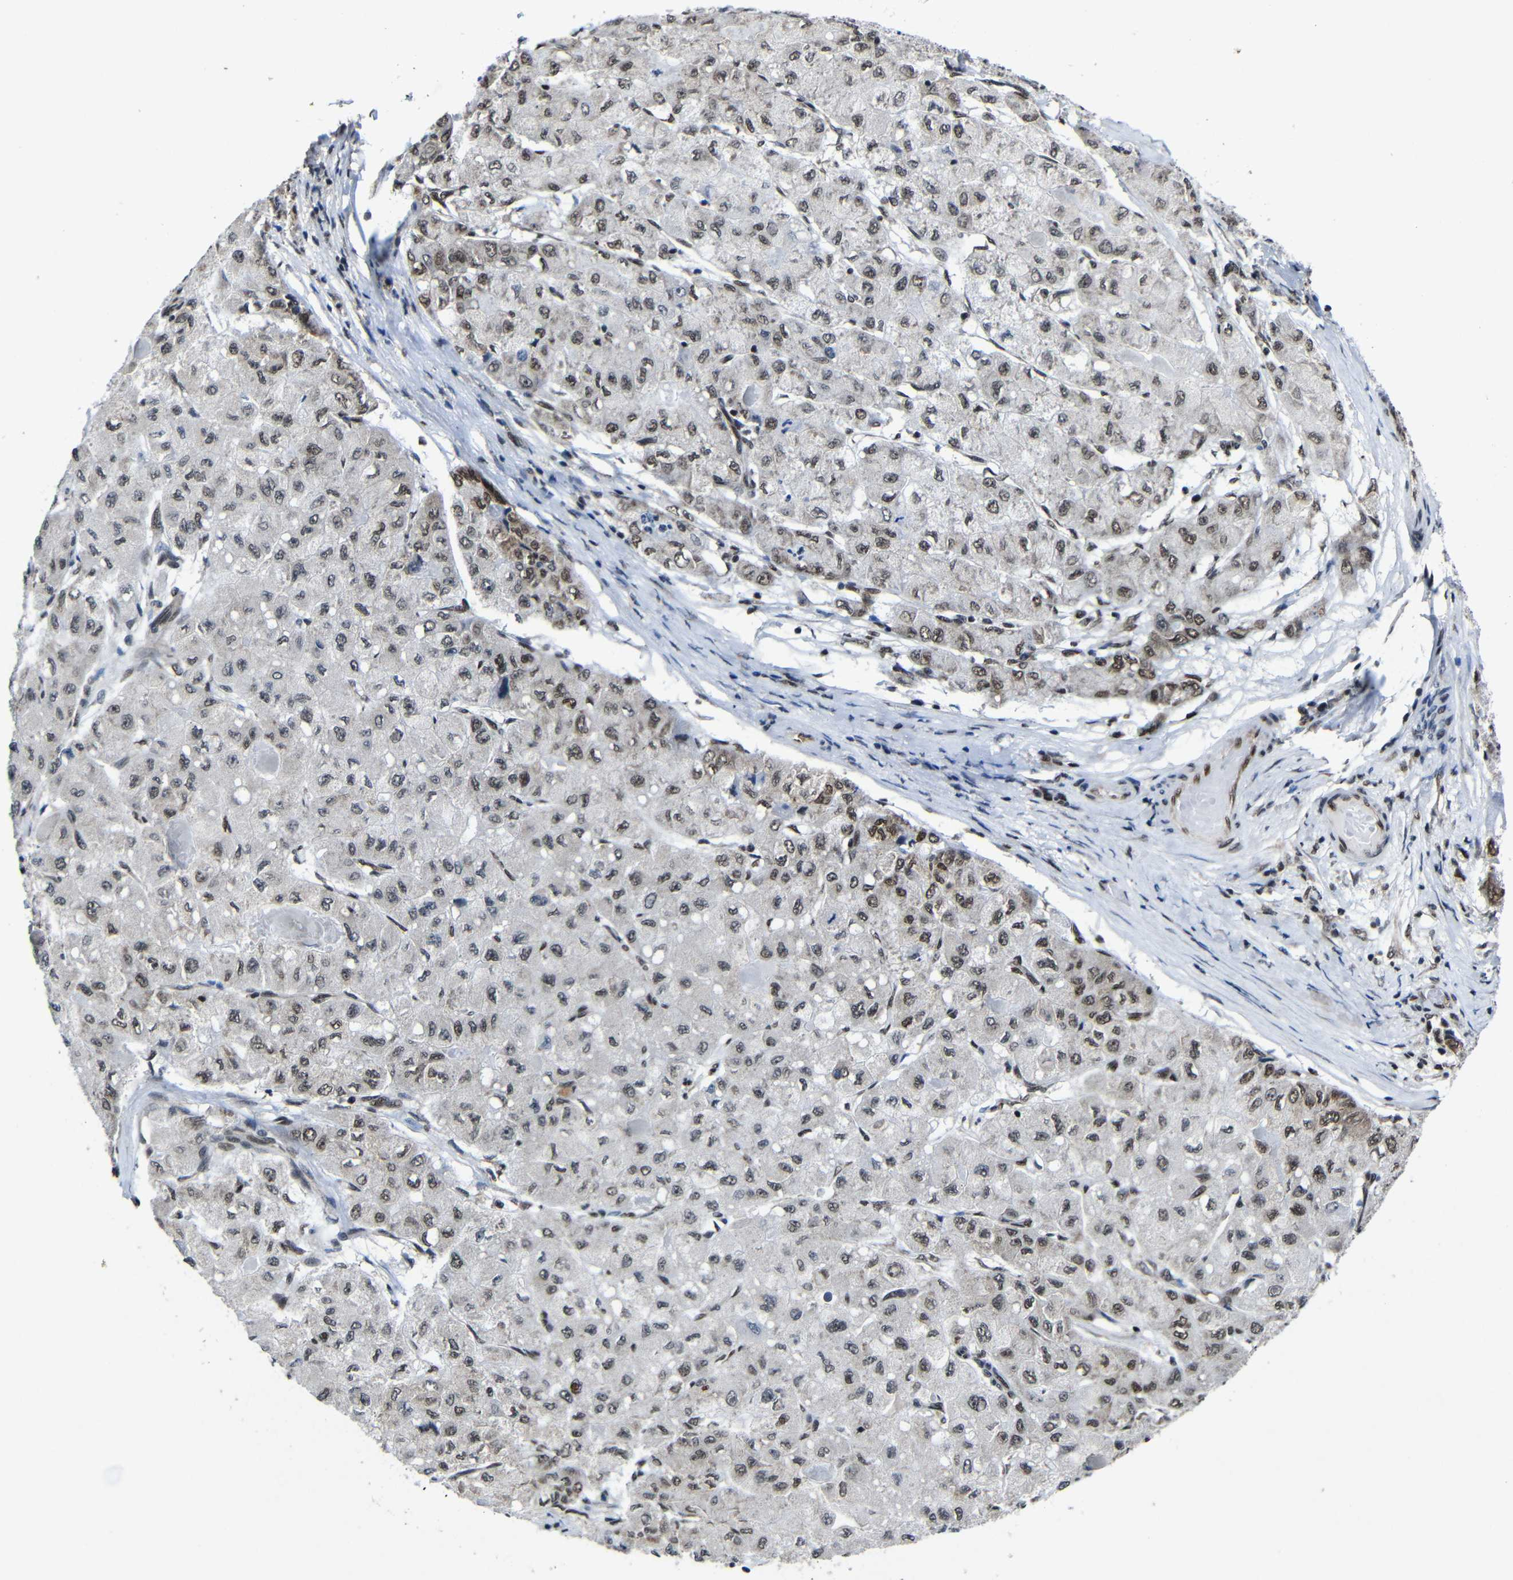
{"staining": {"intensity": "moderate", "quantity": ">75%", "location": "nuclear"}, "tissue": "liver cancer", "cell_type": "Tumor cells", "image_type": "cancer", "snomed": [{"axis": "morphology", "description": "Carcinoma, Hepatocellular, NOS"}, {"axis": "topography", "description": "Liver"}], "caption": "Human liver cancer stained with a protein marker reveals moderate staining in tumor cells.", "gene": "PTBP1", "patient": {"sex": "male", "age": 80}}